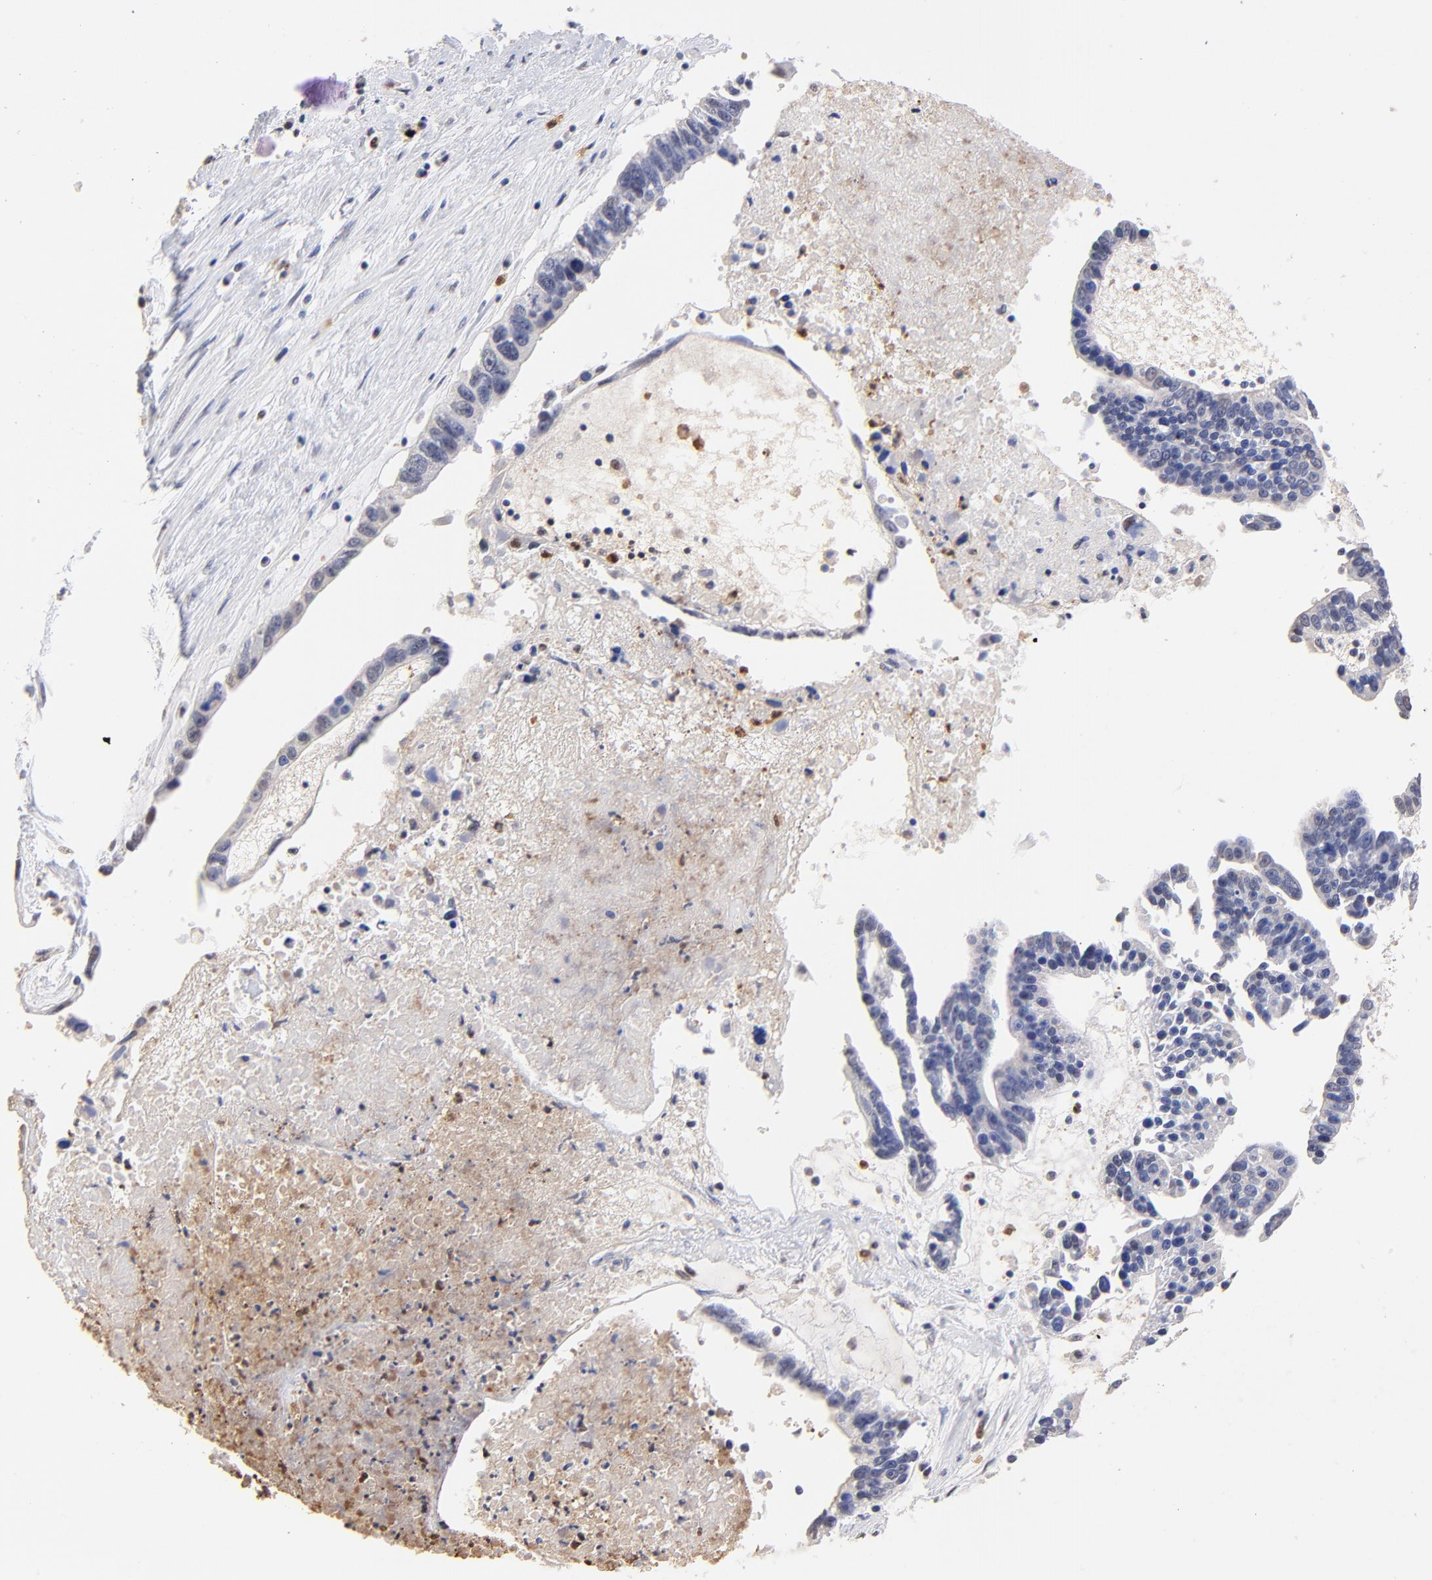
{"staining": {"intensity": "negative", "quantity": "none", "location": "none"}, "tissue": "ovarian cancer", "cell_type": "Tumor cells", "image_type": "cancer", "snomed": [{"axis": "morphology", "description": "Carcinoma, endometroid"}, {"axis": "morphology", "description": "Cystadenocarcinoma, serous, NOS"}, {"axis": "topography", "description": "Ovary"}], "caption": "Image shows no protein positivity in tumor cells of ovarian endometroid carcinoma tissue.", "gene": "BBOF1", "patient": {"sex": "female", "age": 45}}